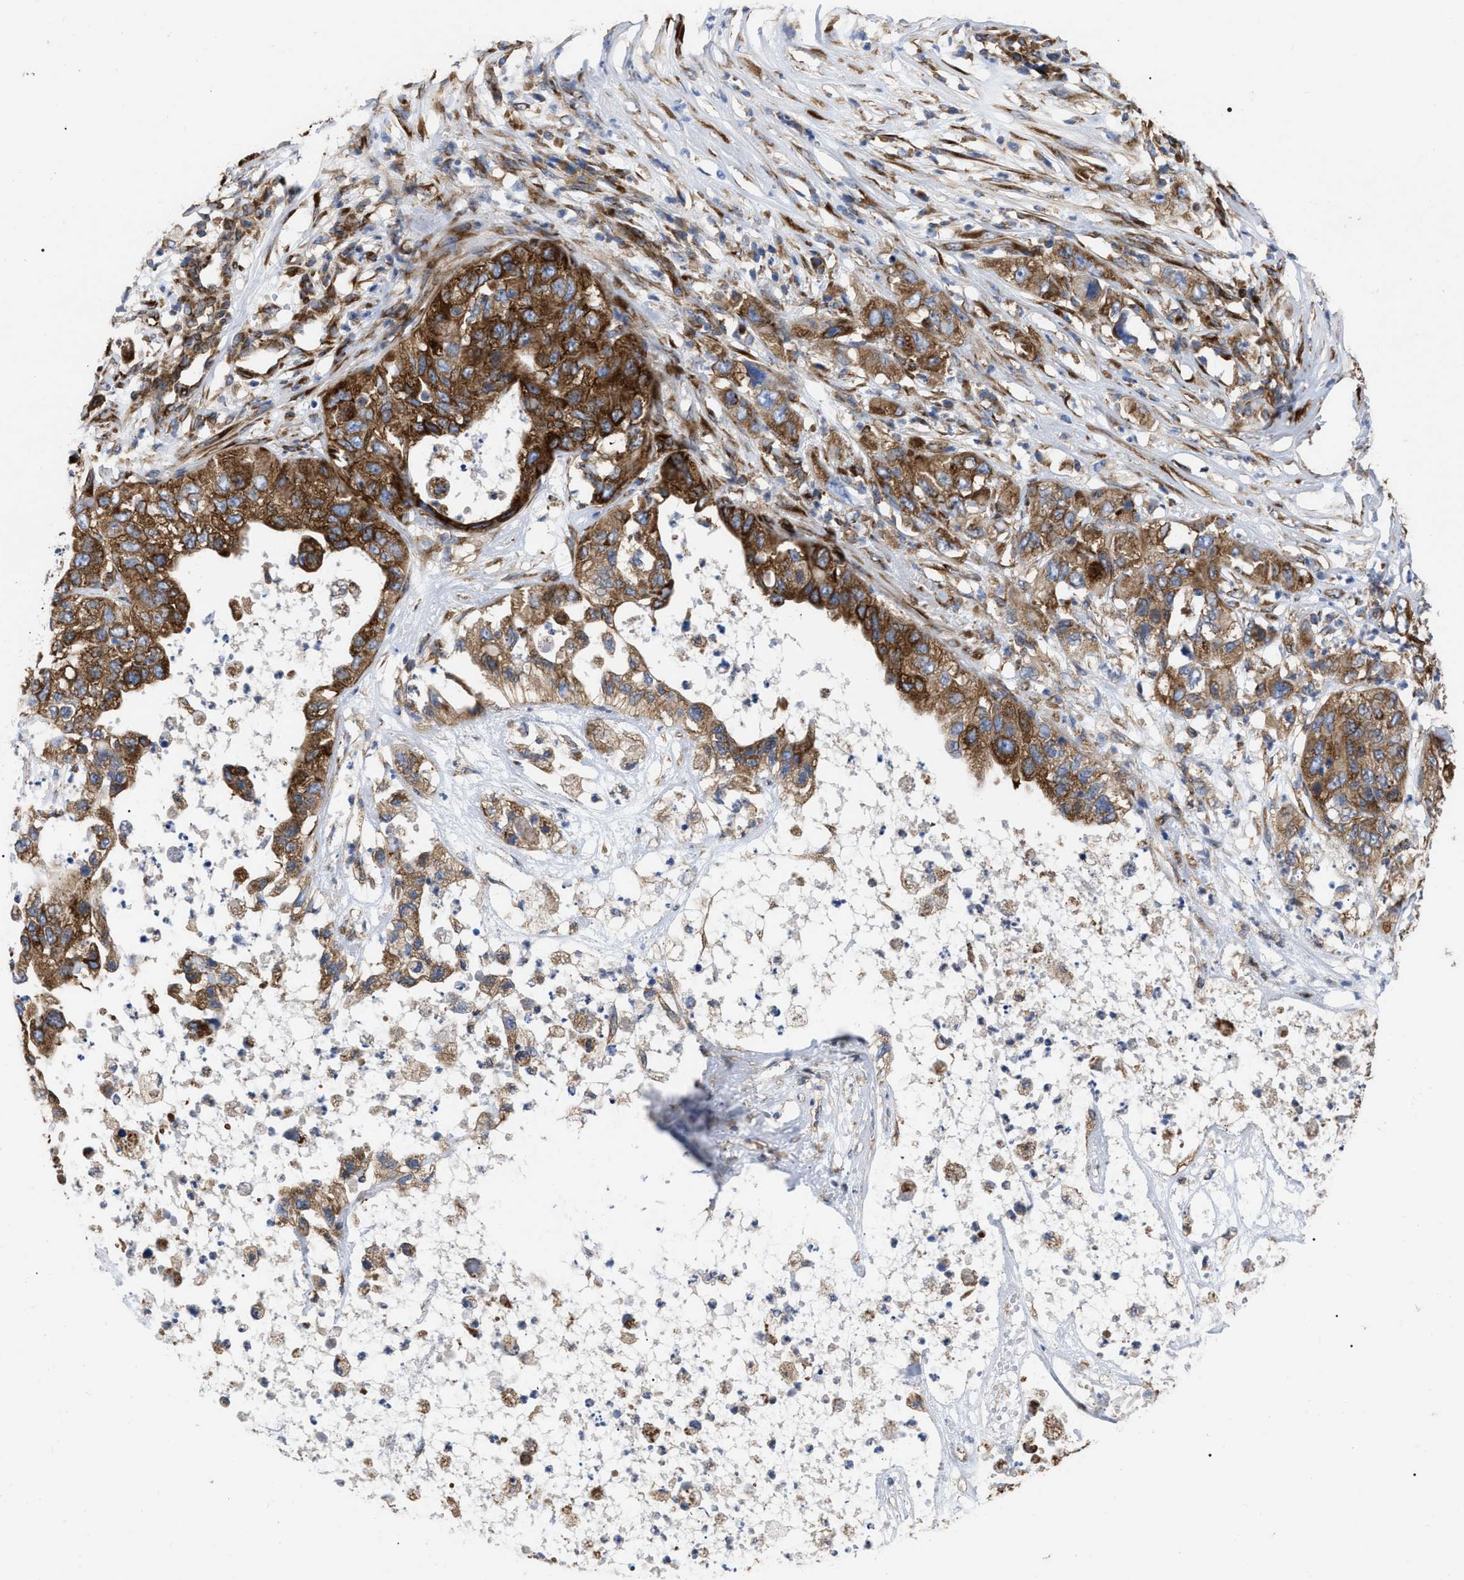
{"staining": {"intensity": "strong", "quantity": ">75%", "location": "cytoplasmic/membranous"}, "tissue": "pancreatic cancer", "cell_type": "Tumor cells", "image_type": "cancer", "snomed": [{"axis": "morphology", "description": "Adenocarcinoma, NOS"}, {"axis": "topography", "description": "Pancreas"}], "caption": "An immunohistochemistry (IHC) photomicrograph of tumor tissue is shown. Protein staining in brown highlights strong cytoplasmic/membranous positivity in pancreatic cancer (adenocarcinoma) within tumor cells. (brown staining indicates protein expression, while blue staining denotes nuclei).", "gene": "FAM120A", "patient": {"sex": "female", "age": 78}}